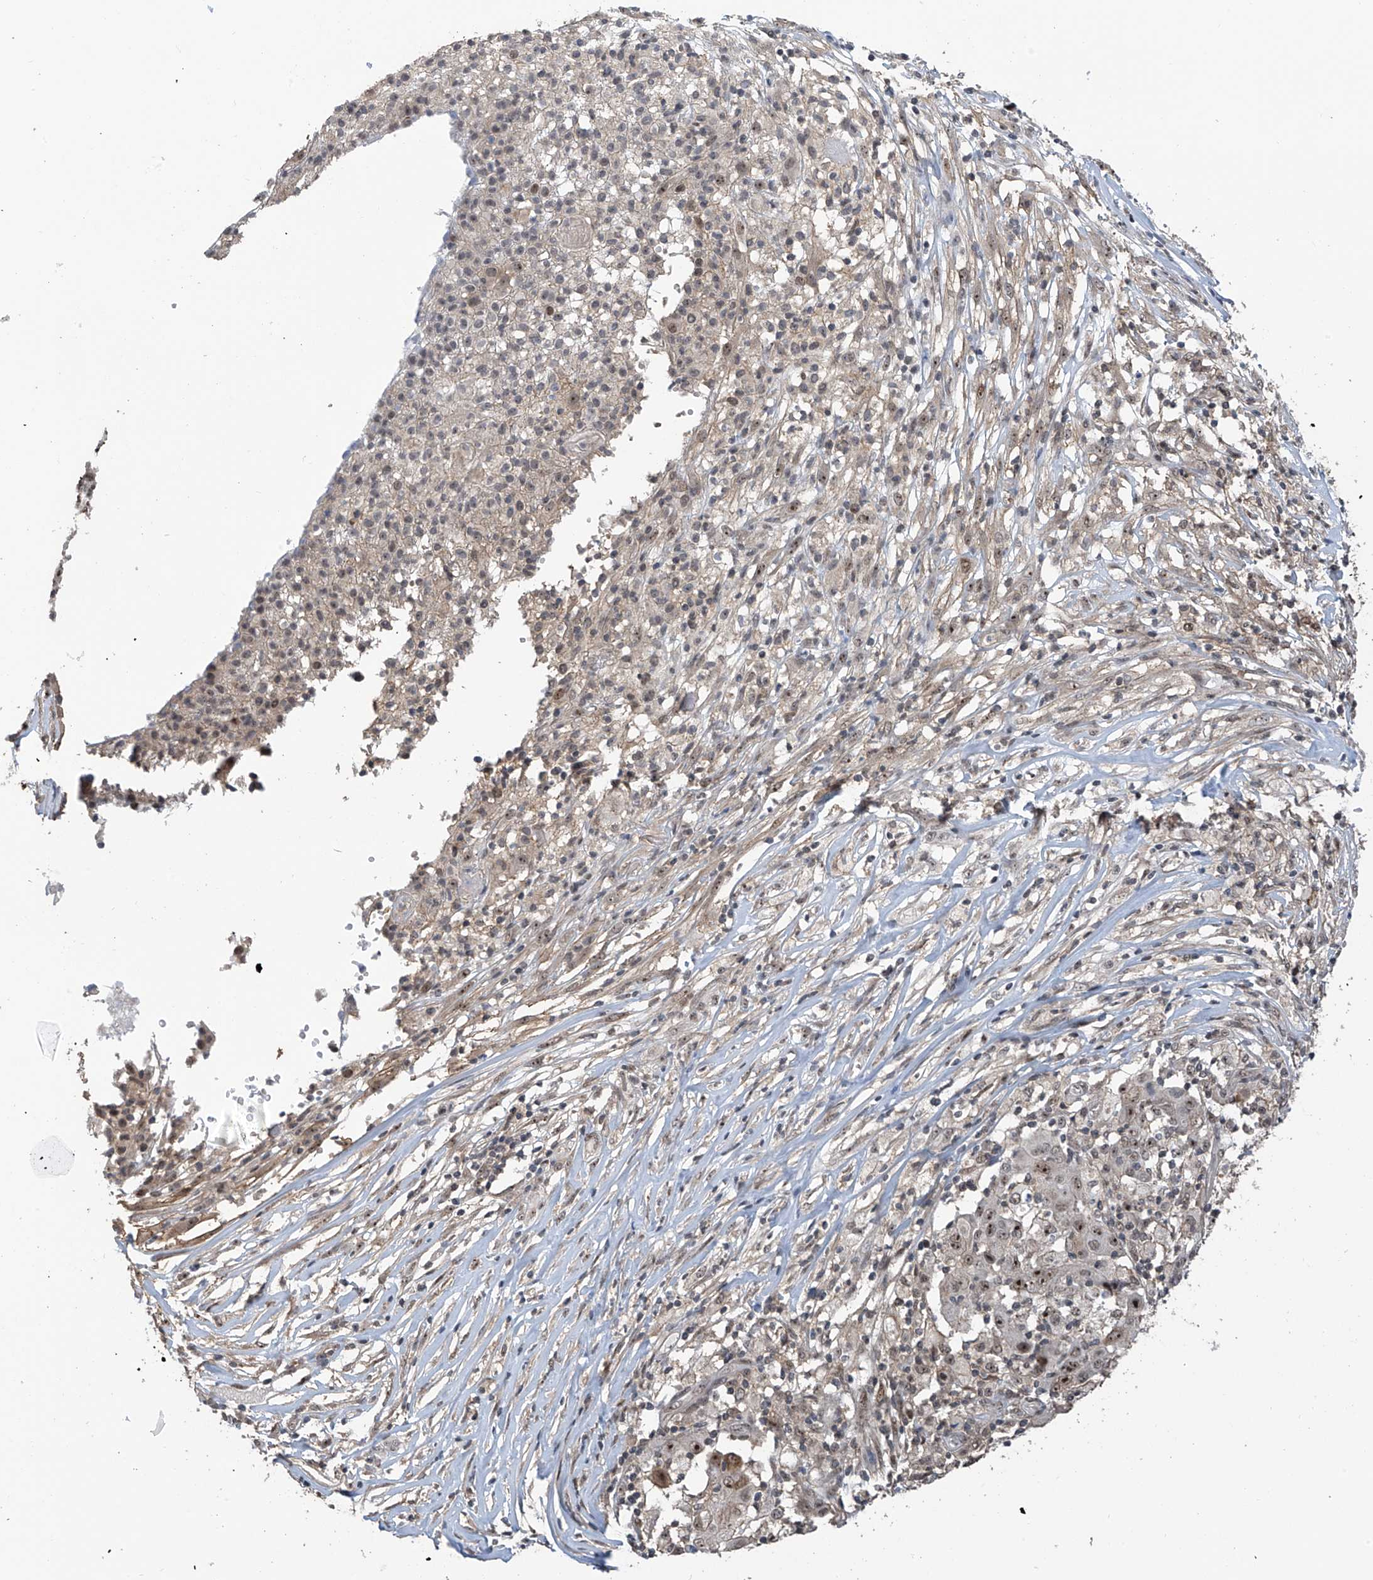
{"staining": {"intensity": "moderate", "quantity": ">75%", "location": "nuclear"}, "tissue": "ovarian cancer", "cell_type": "Tumor cells", "image_type": "cancer", "snomed": [{"axis": "morphology", "description": "Carcinoma, endometroid"}, {"axis": "topography", "description": "Ovary"}], "caption": "Immunohistochemistry histopathology image of neoplastic tissue: human ovarian endometroid carcinoma stained using immunohistochemistry reveals medium levels of moderate protein expression localized specifically in the nuclear of tumor cells, appearing as a nuclear brown color.", "gene": "C1orf131", "patient": {"sex": "female", "age": 42}}